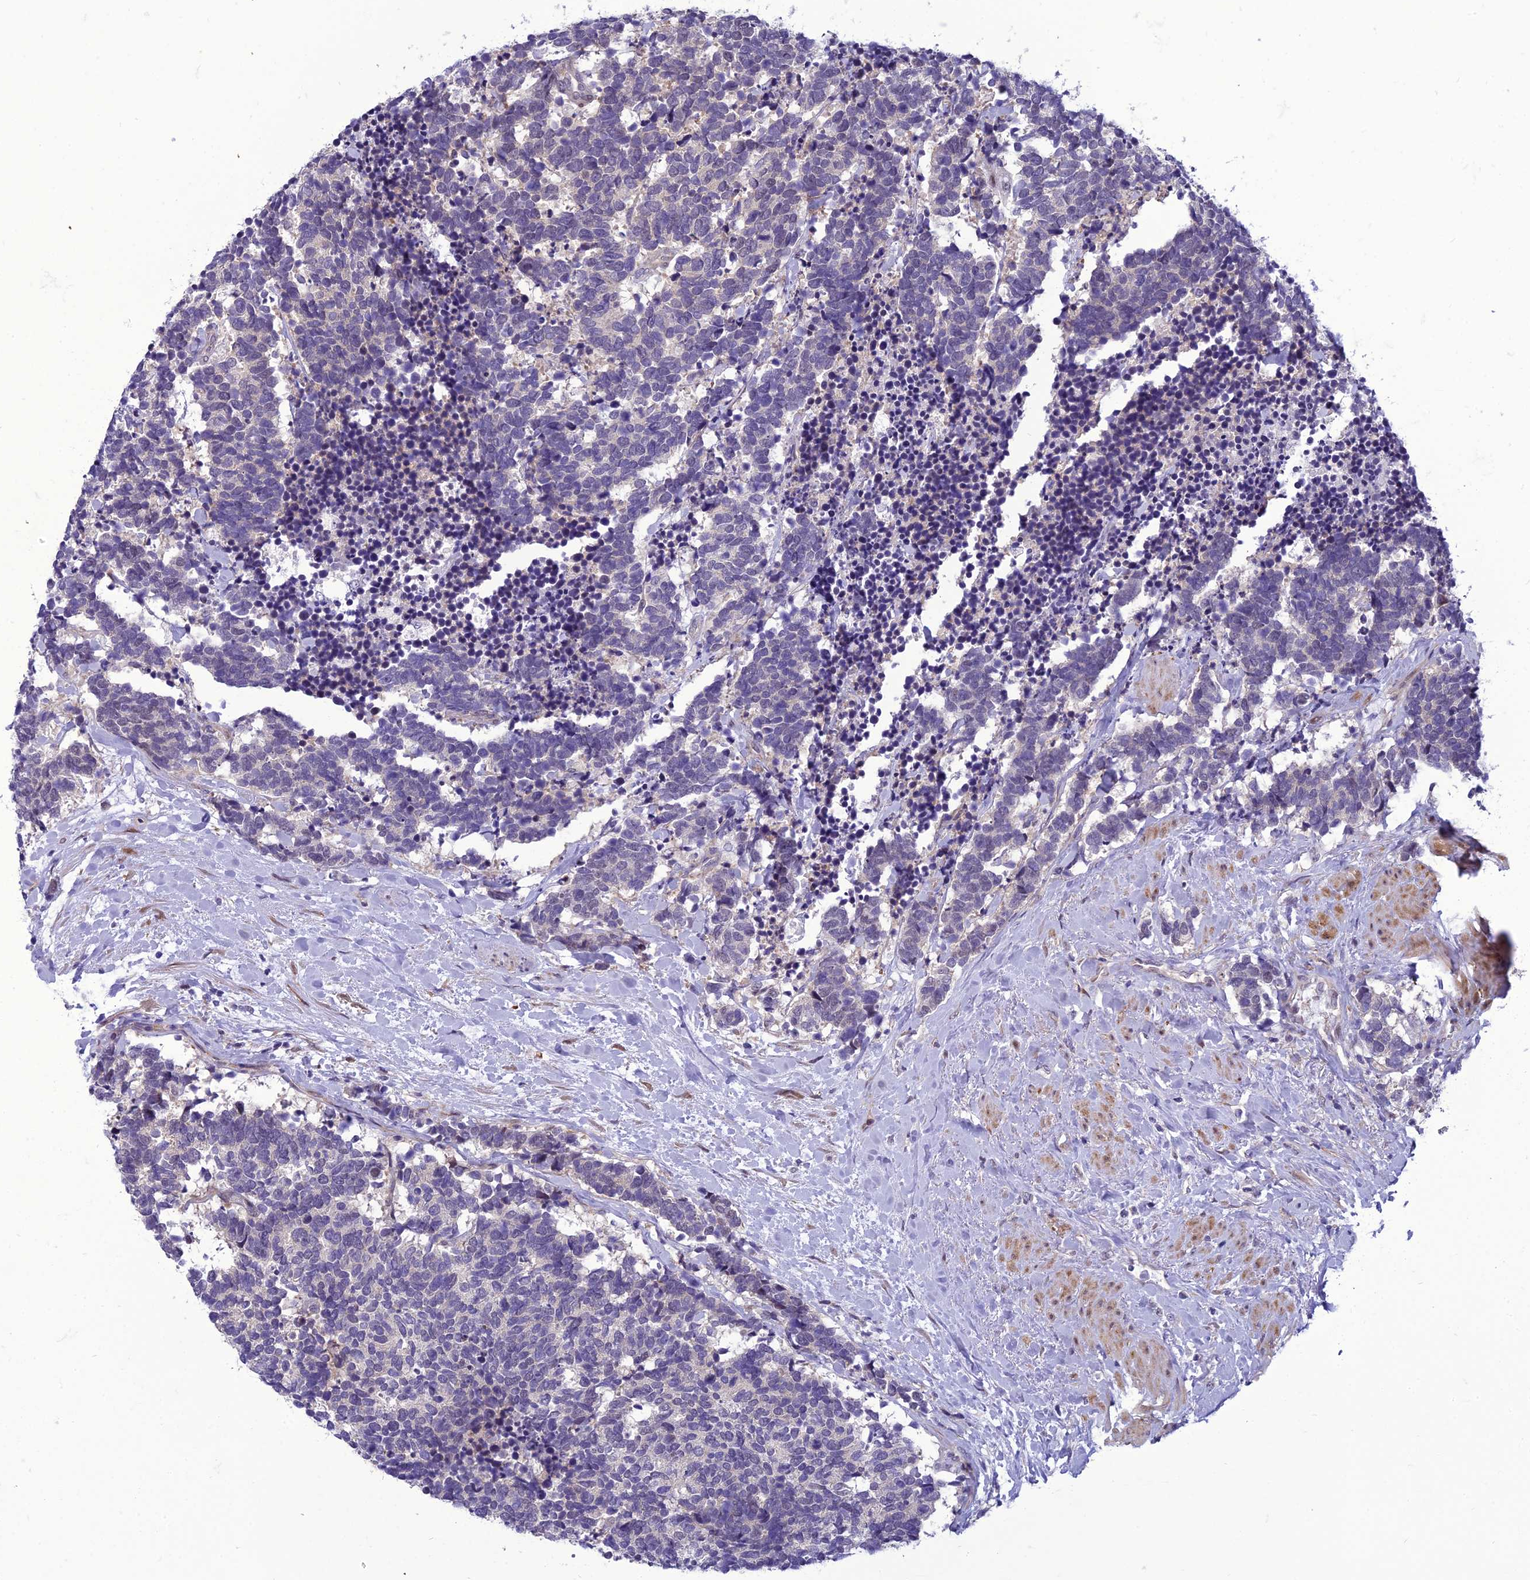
{"staining": {"intensity": "negative", "quantity": "none", "location": "none"}, "tissue": "carcinoid", "cell_type": "Tumor cells", "image_type": "cancer", "snomed": [{"axis": "morphology", "description": "Carcinoma, NOS"}, {"axis": "morphology", "description": "Carcinoid, malignant, NOS"}, {"axis": "topography", "description": "Prostate"}], "caption": "Immunohistochemistry (IHC) histopathology image of human malignant carcinoid stained for a protein (brown), which reveals no expression in tumor cells.", "gene": "GAB4", "patient": {"sex": "male", "age": 57}}